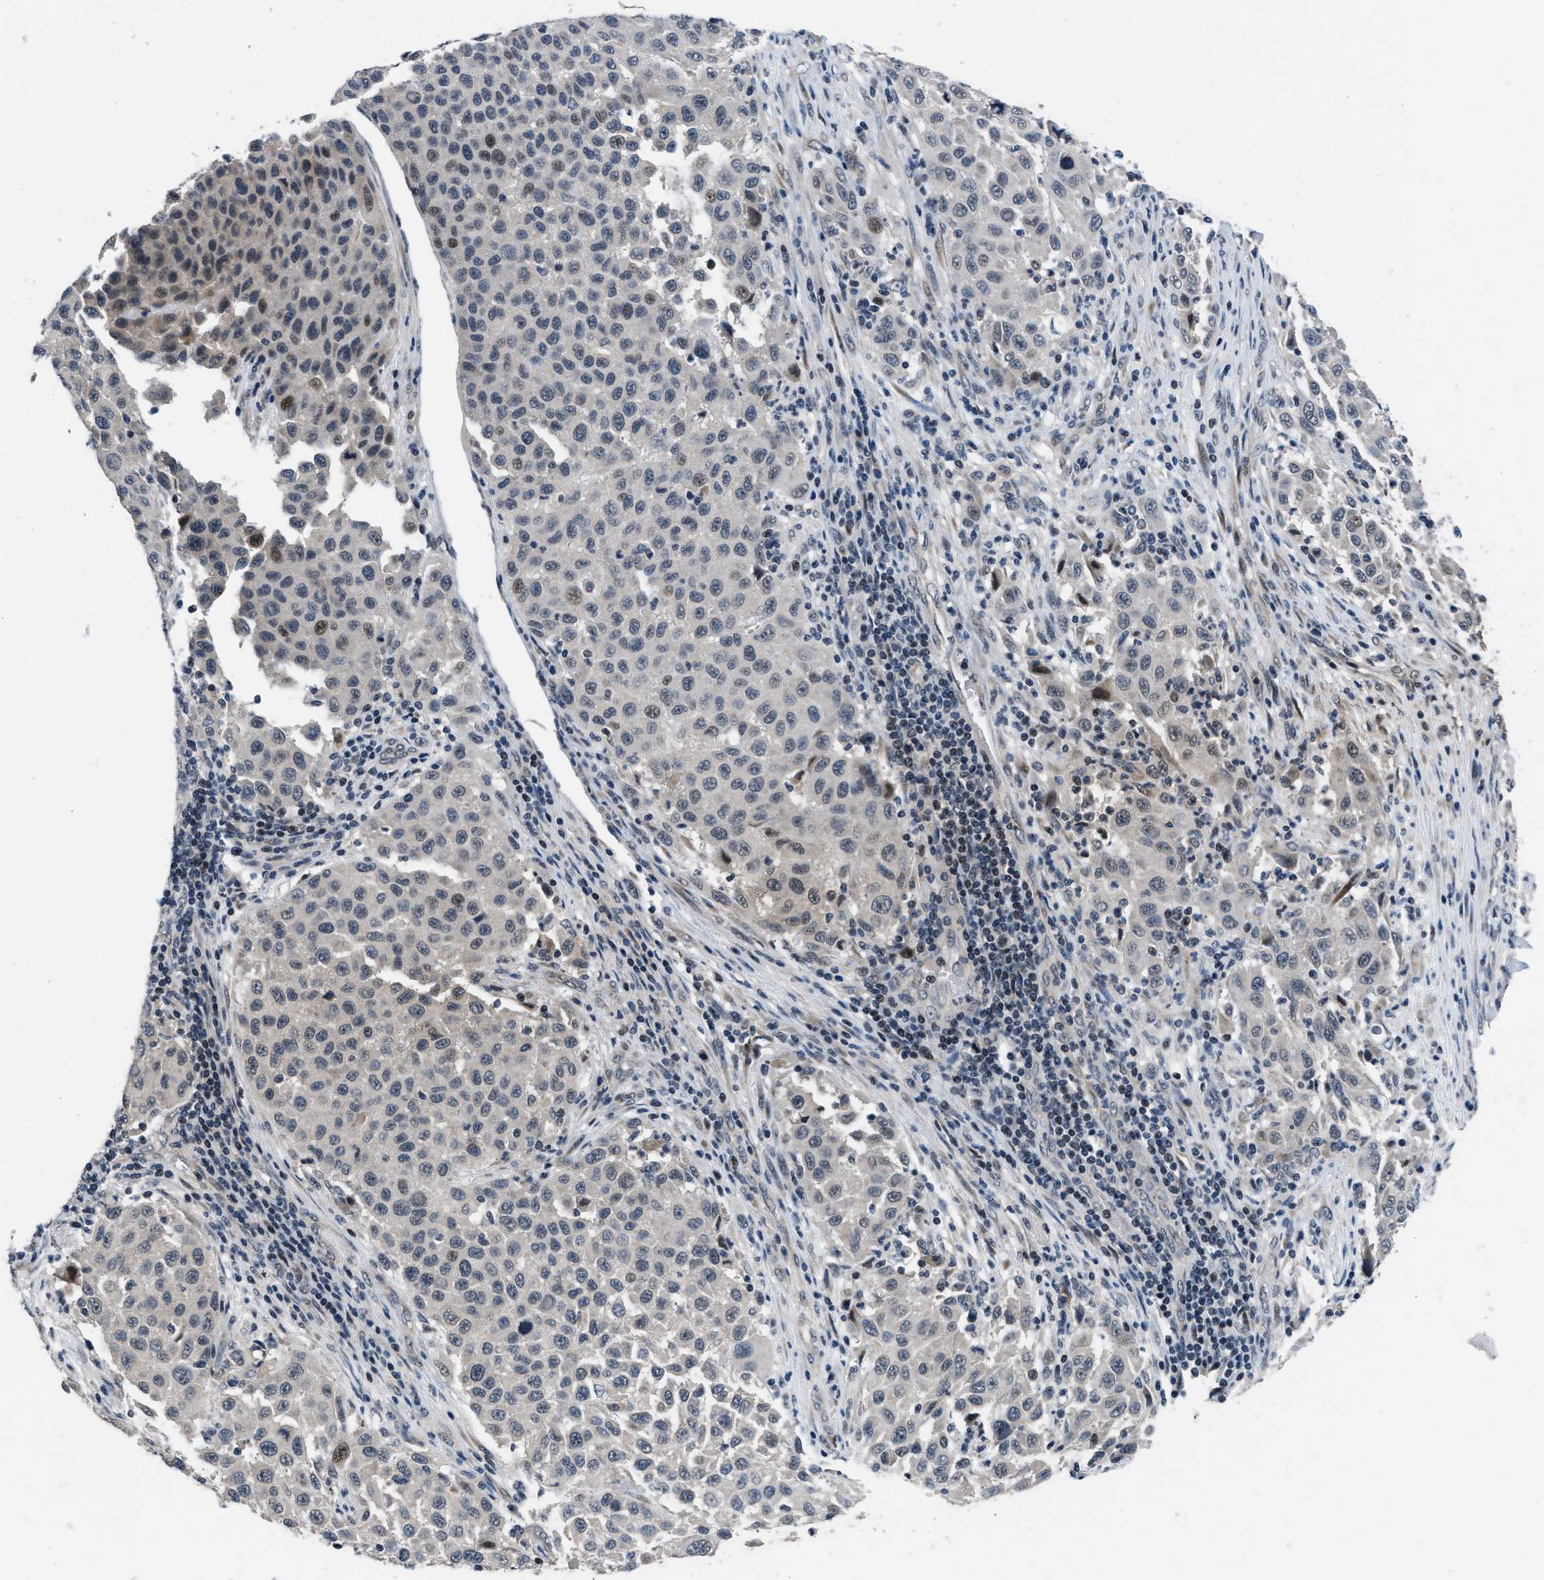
{"staining": {"intensity": "weak", "quantity": "<25%", "location": "nuclear"}, "tissue": "melanoma", "cell_type": "Tumor cells", "image_type": "cancer", "snomed": [{"axis": "morphology", "description": "Malignant melanoma, Metastatic site"}, {"axis": "topography", "description": "Lymph node"}], "caption": "There is no significant positivity in tumor cells of malignant melanoma (metastatic site).", "gene": "SETD5", "patient": {"sex": "male", "age": 61}}